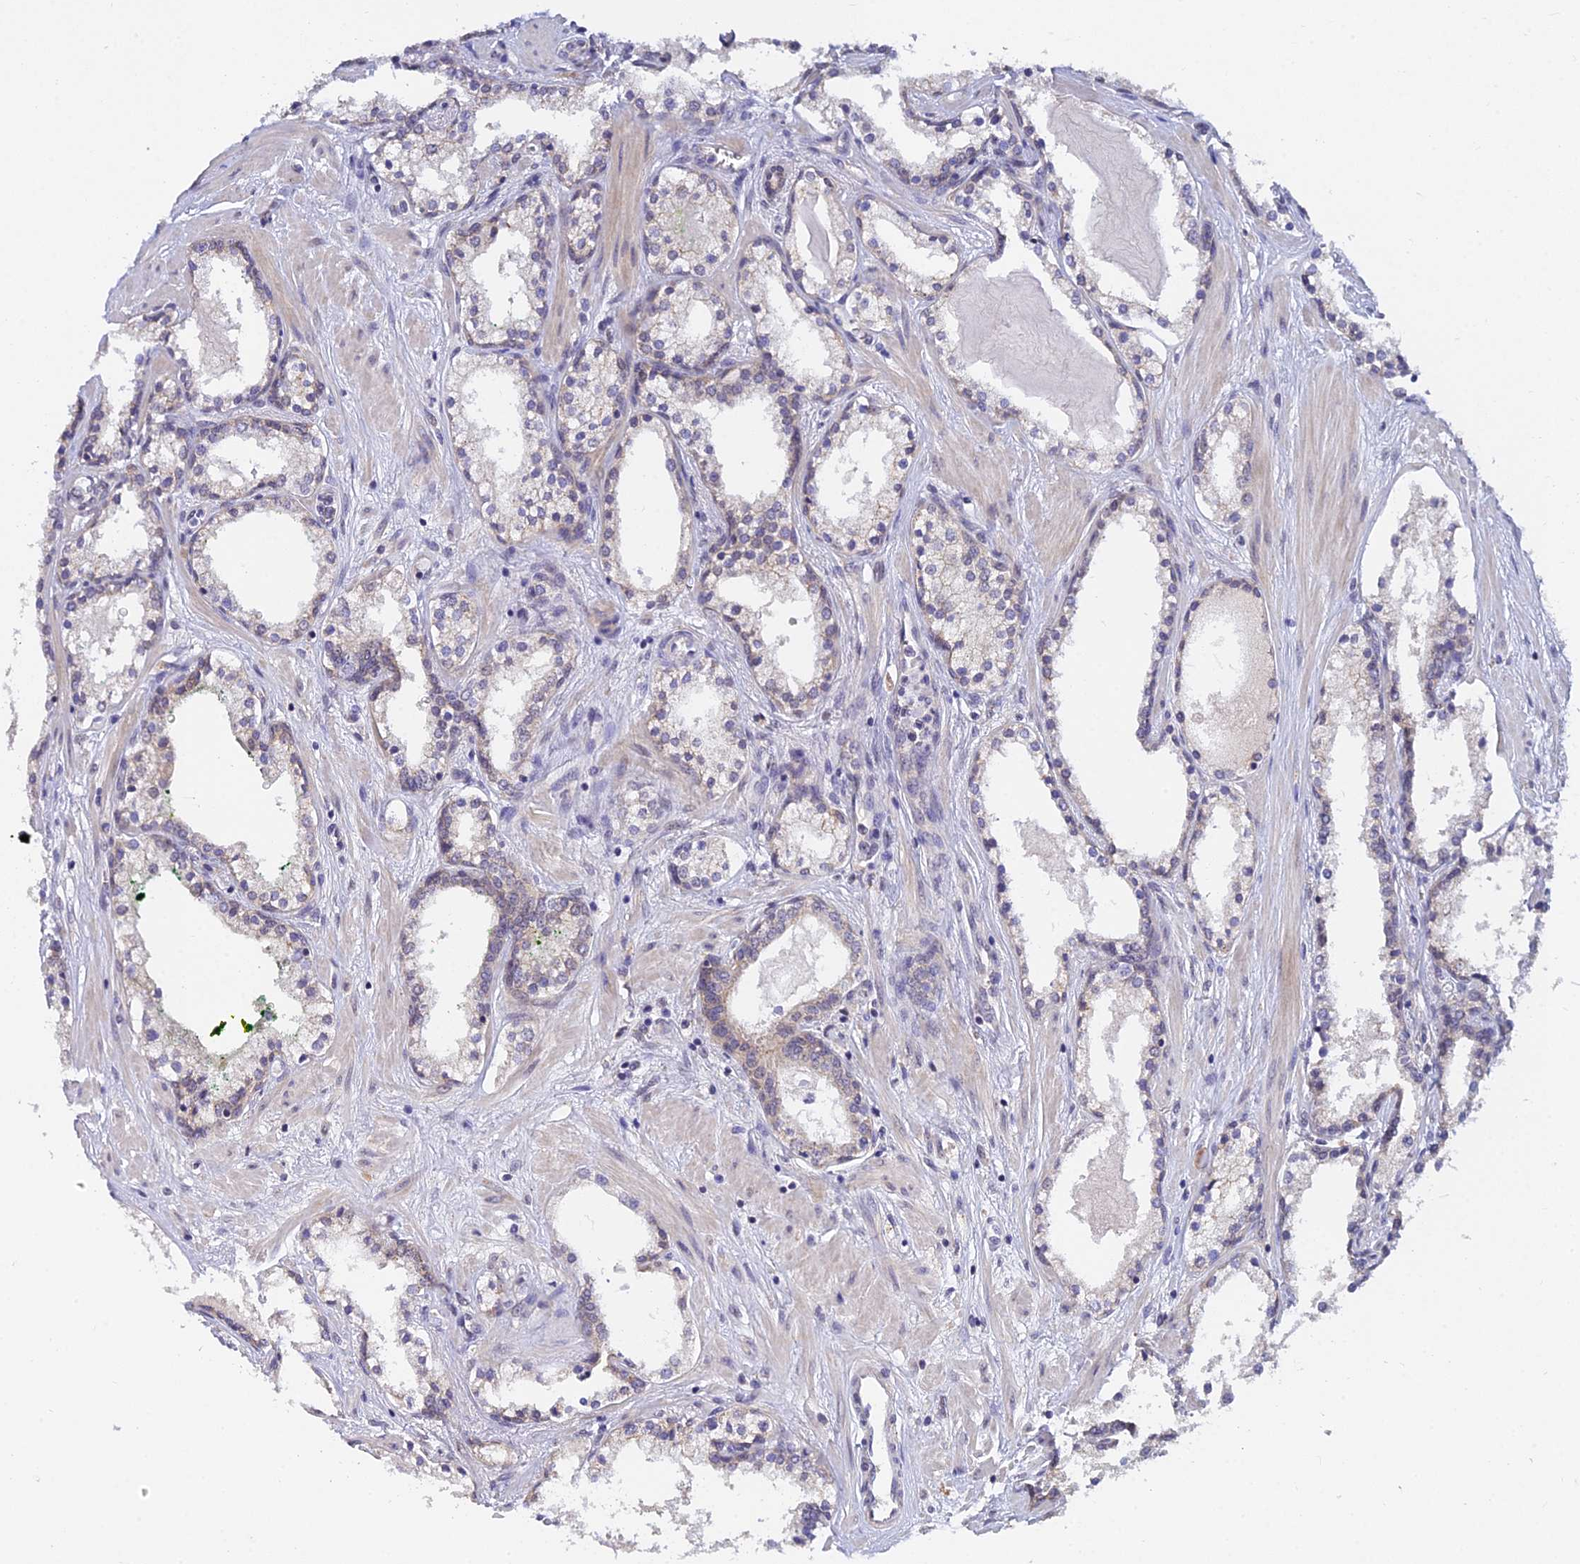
{"staining": {"intensity": "weak", "quantity": "<25%", "location": "cytoplasmic/membranous"}, "tissue": "prostate cancer", "cell_type": "Tumor cells", "image_type": "cancer", "snomed": [{"axis": "morphology", "description": "Adenocarcinoma, High grade"}, {"axis": "topography", "description": "Prostate"}], "caption": "Immunohistochemical staining of human prostate cancer exhibits no significant staining in tumor cells.", "gene": "HOXB1", "patient": {"sex": "male", "age": 58}}